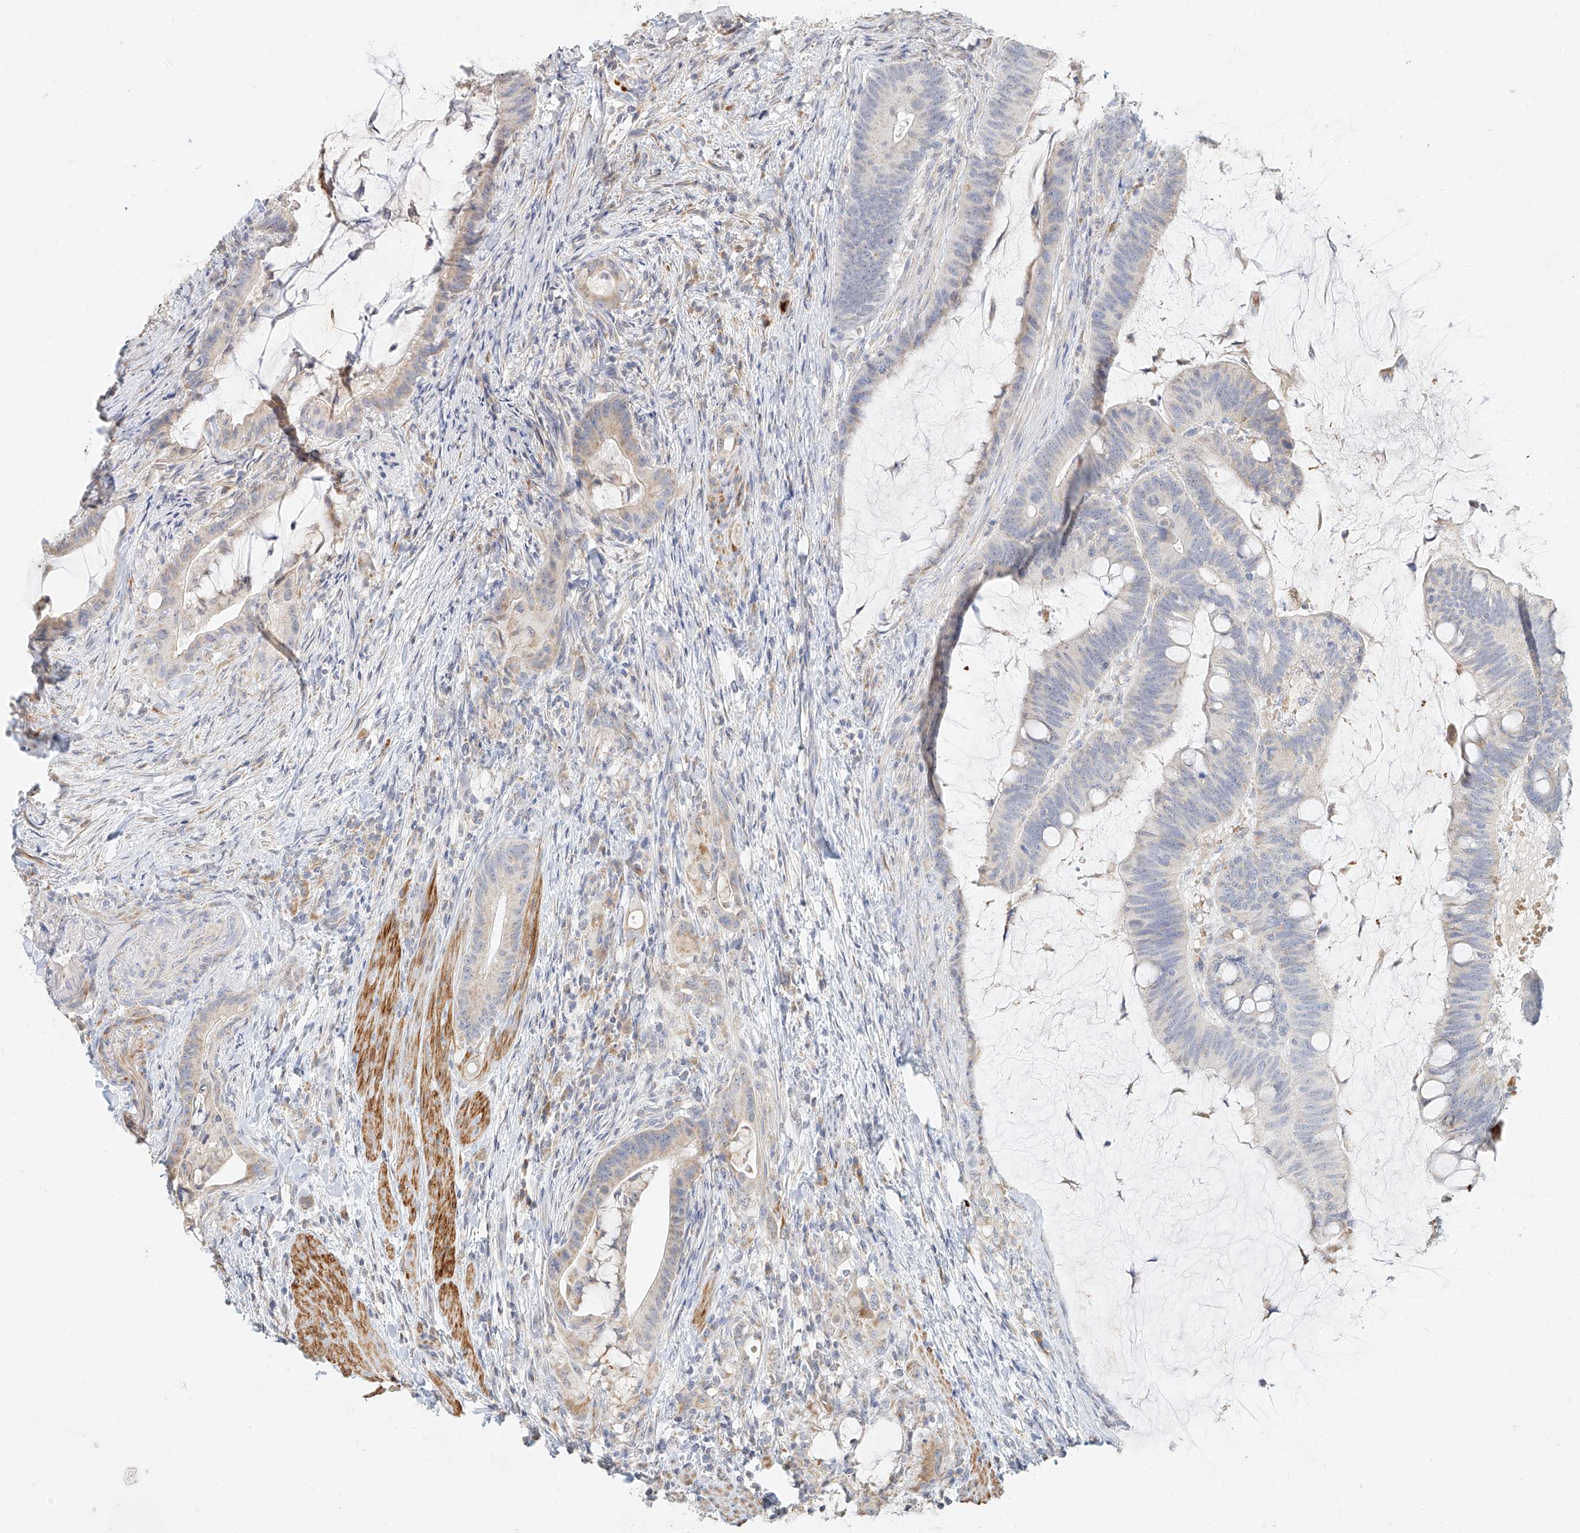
{"staining": {"intensity": "weak", "quantity": "<25%", "location": "cytoplasmic/membranous"}, "tissue": "colorectal cancer", "cell_type": "Tumor cells", "image_type": "cancer", "snomed": [{"axis": "morphology", "description": "Adenocarcinoma, NOS"}, {"axis": "topography", "description": "Colon"}], "caption": "A histopathology image of colorectal cancer stained for a protein displays no brown staining in tumor cells. (DAB IHC with hematoxylin counter stain).", "gene": "CXorf58", "patient": {"sex": "female", "age": 66}}